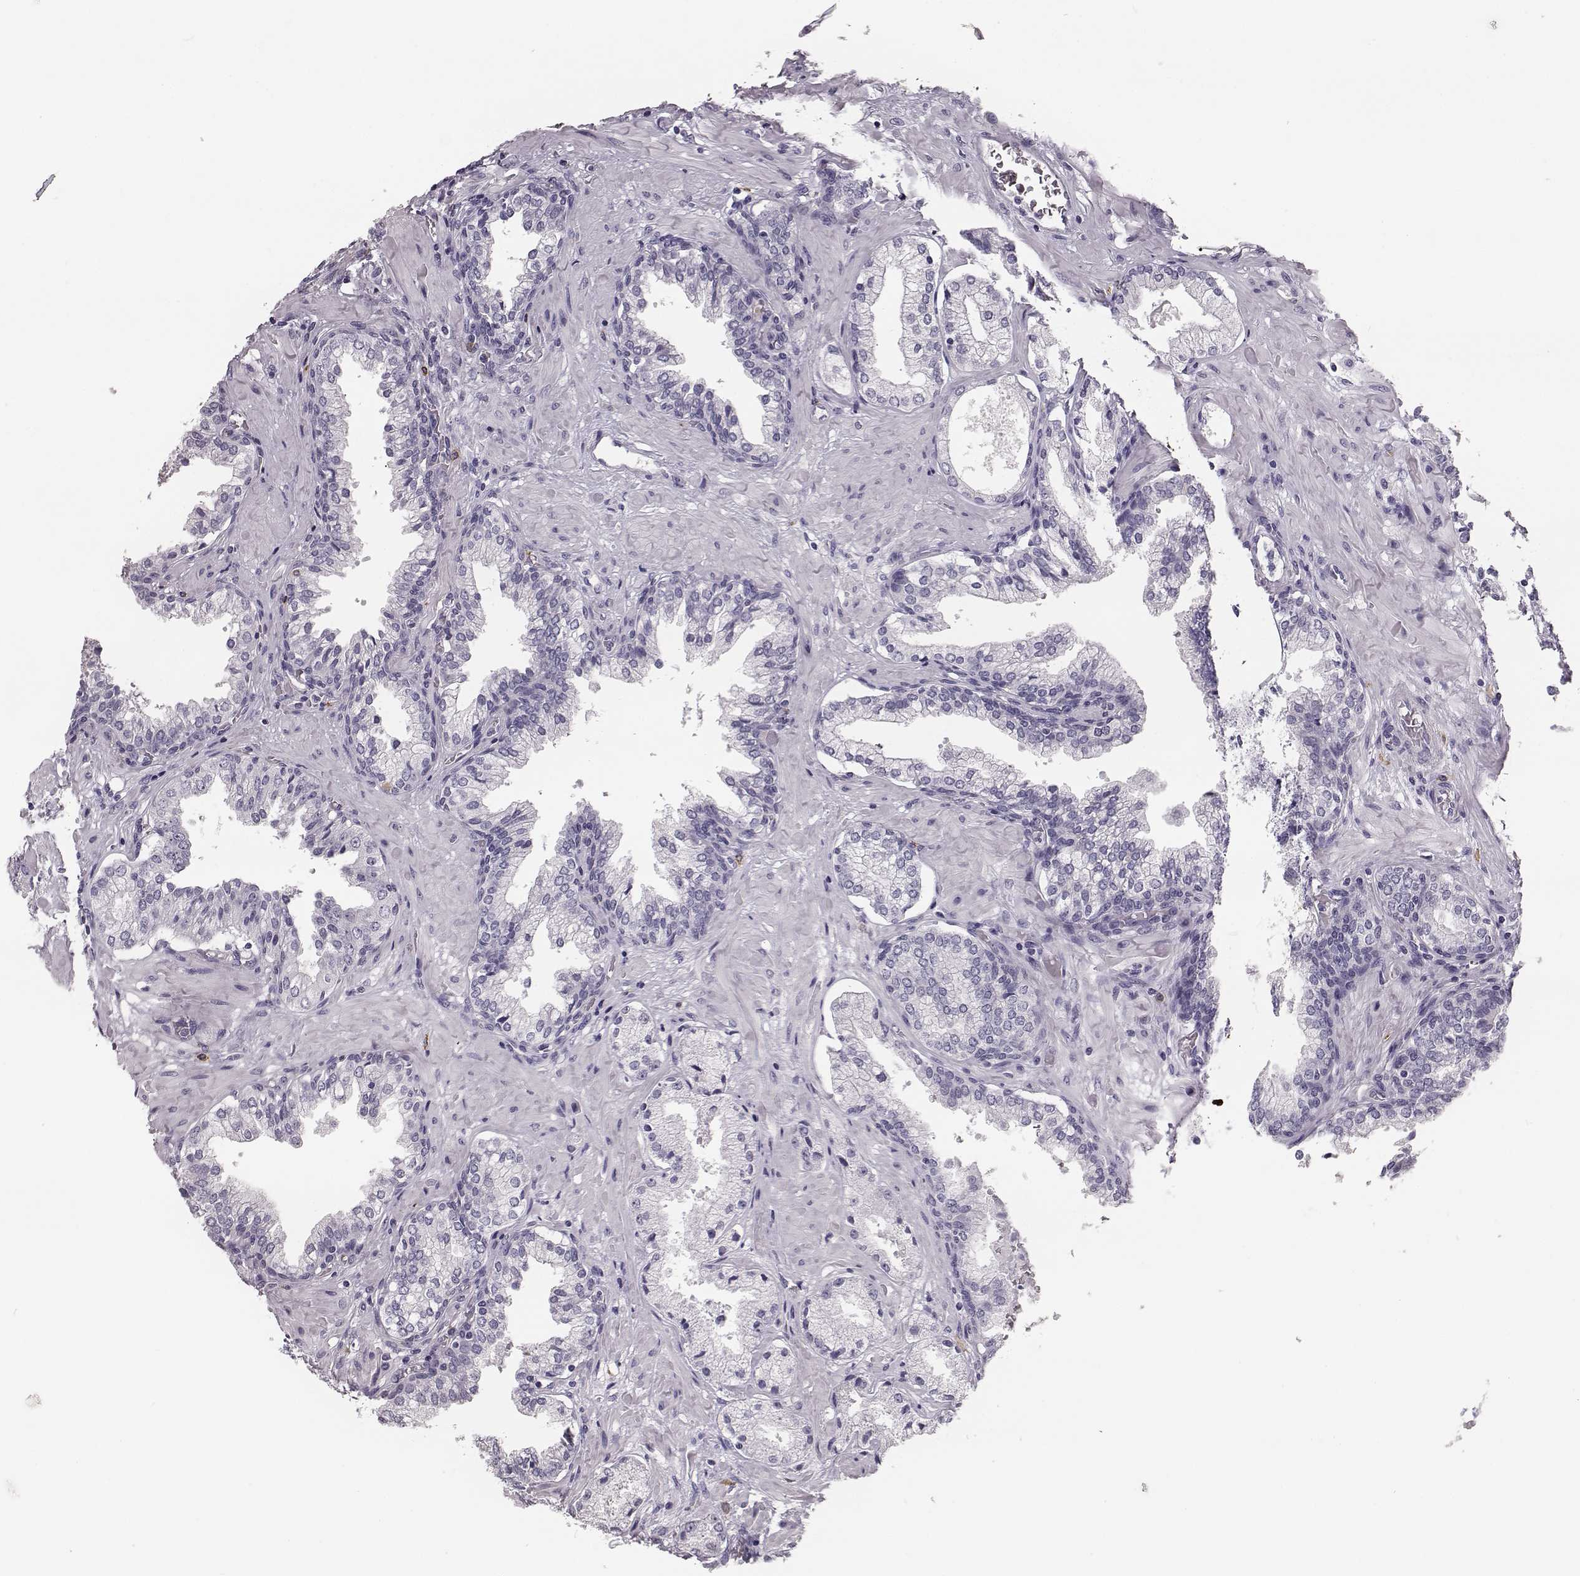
{"staining": {"intensity": "negative", "quantity": "none", "location": "none"}, "tissue": "prostate cancer", "cell_type": "Tumor cells", "image_type": "cancer", "snomed": [{"axis": "morphology", "description": "Adenocarcinoma, NOS"}, {"axis": "topography", "description": "Prostate and seminal vesicle, NOS"}, {"axis": "topography", "description": "Prostate"}], "caption": "IHC of prostate adenocarcinoma exhibits no expression in tumor cells. (DAB immunohistochemistry (IHC) visualized using brightfield microscopy, high magnification).", "gene": "NPTXR", "patient": {"sex": "male", "age": 44}}